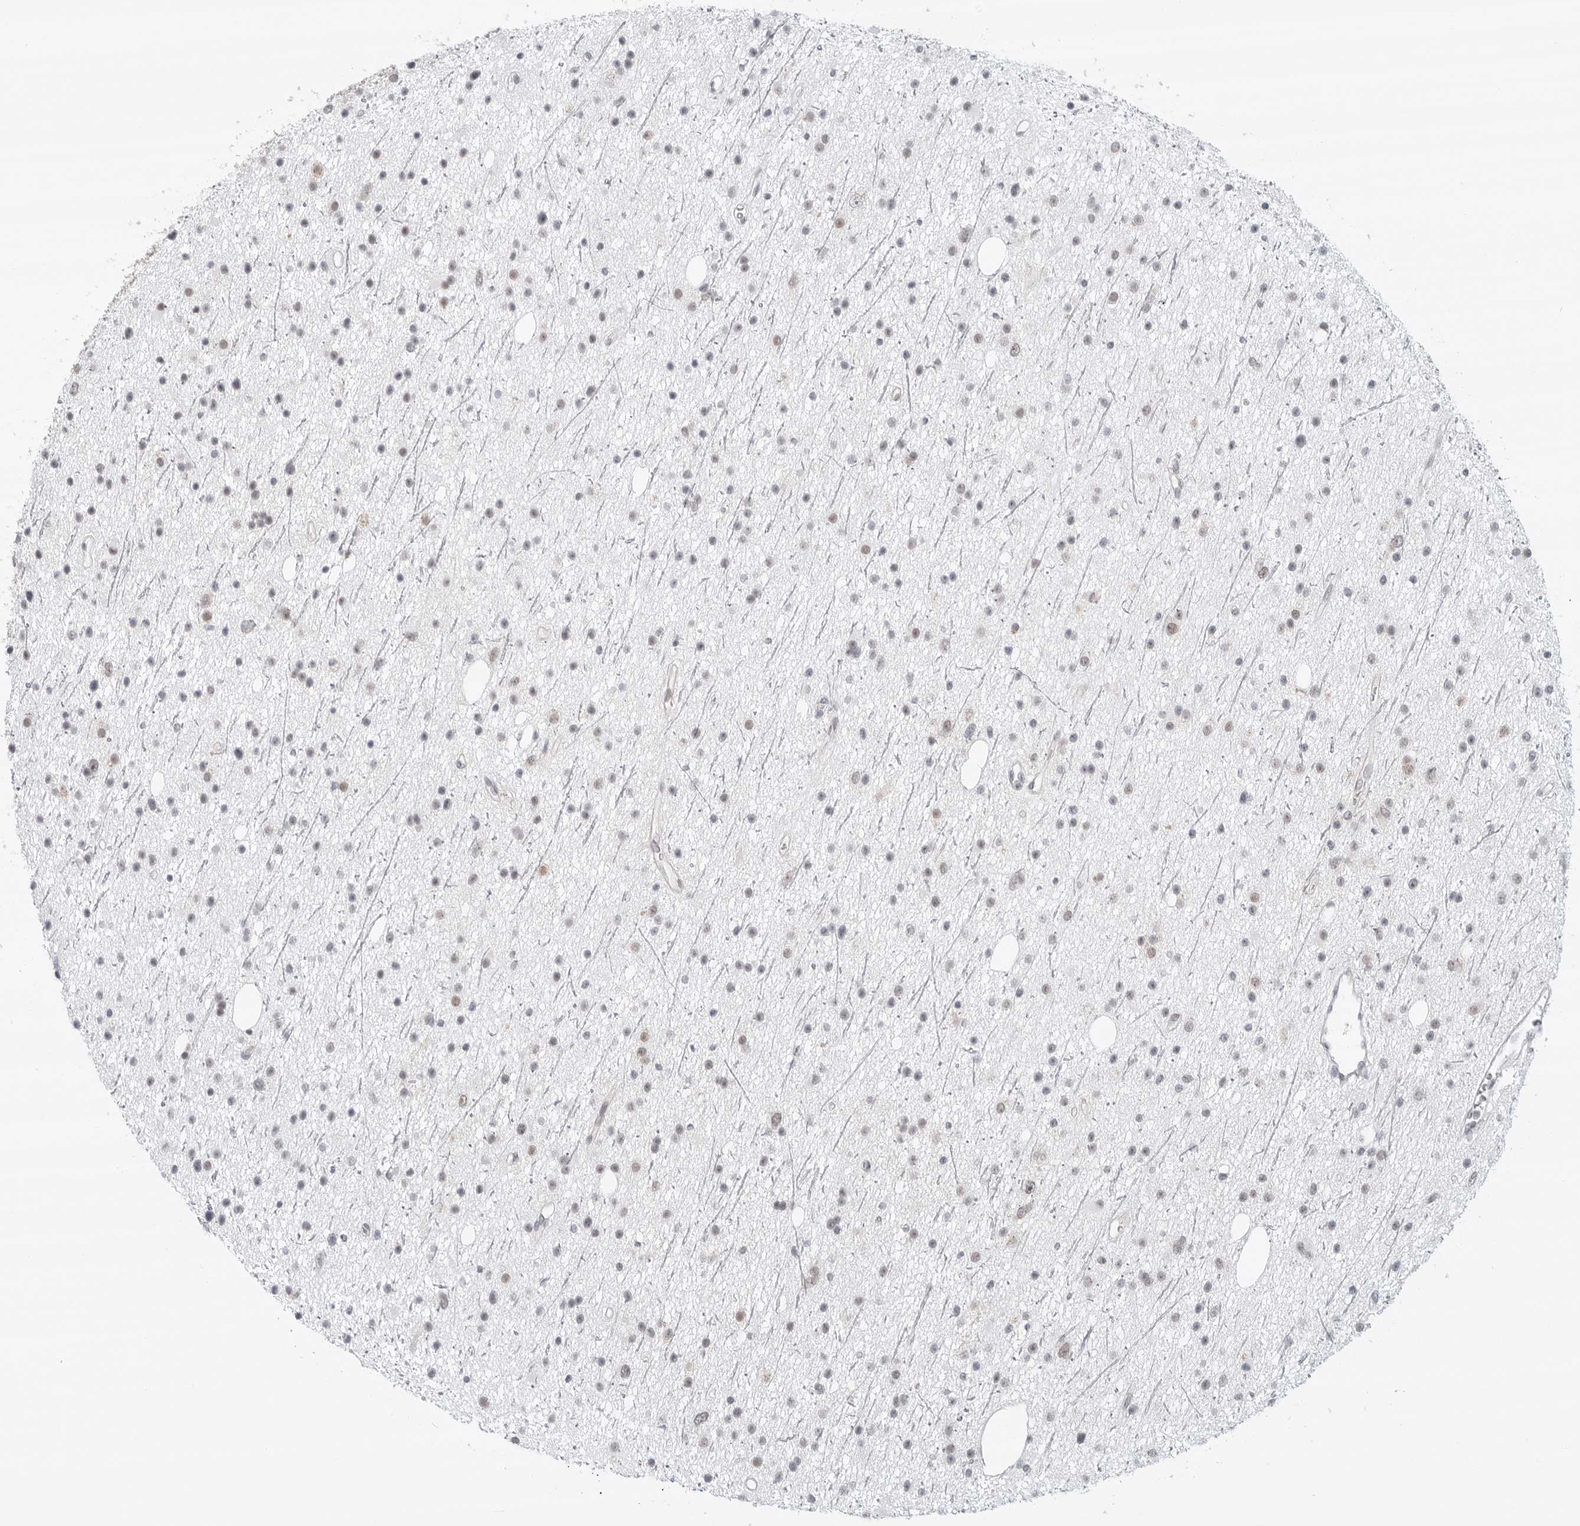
{"staining": {"intensity": "weak", "quantity": "<25%", "location": "nuclear"}, "tissue": "glioma", "cell_type": "Tumor cells", "image_type": "cancer", "snomed": [{"axis": "morphology", "description": "Glioma, malignant, Low grade"}, {"axis": "topography", "description": "Cerebral cortex"}], "caption": "High magnification brightfield microscopy of malignant glioma (low-grade) stained with DAB (3,3'-diaminobenzidine) (brown) and counterstained with hematoxylin (blue): tumor cells show no significant positivity.", "gene": "TSEN2", "patient": {"sex": "female", "age": 39}}